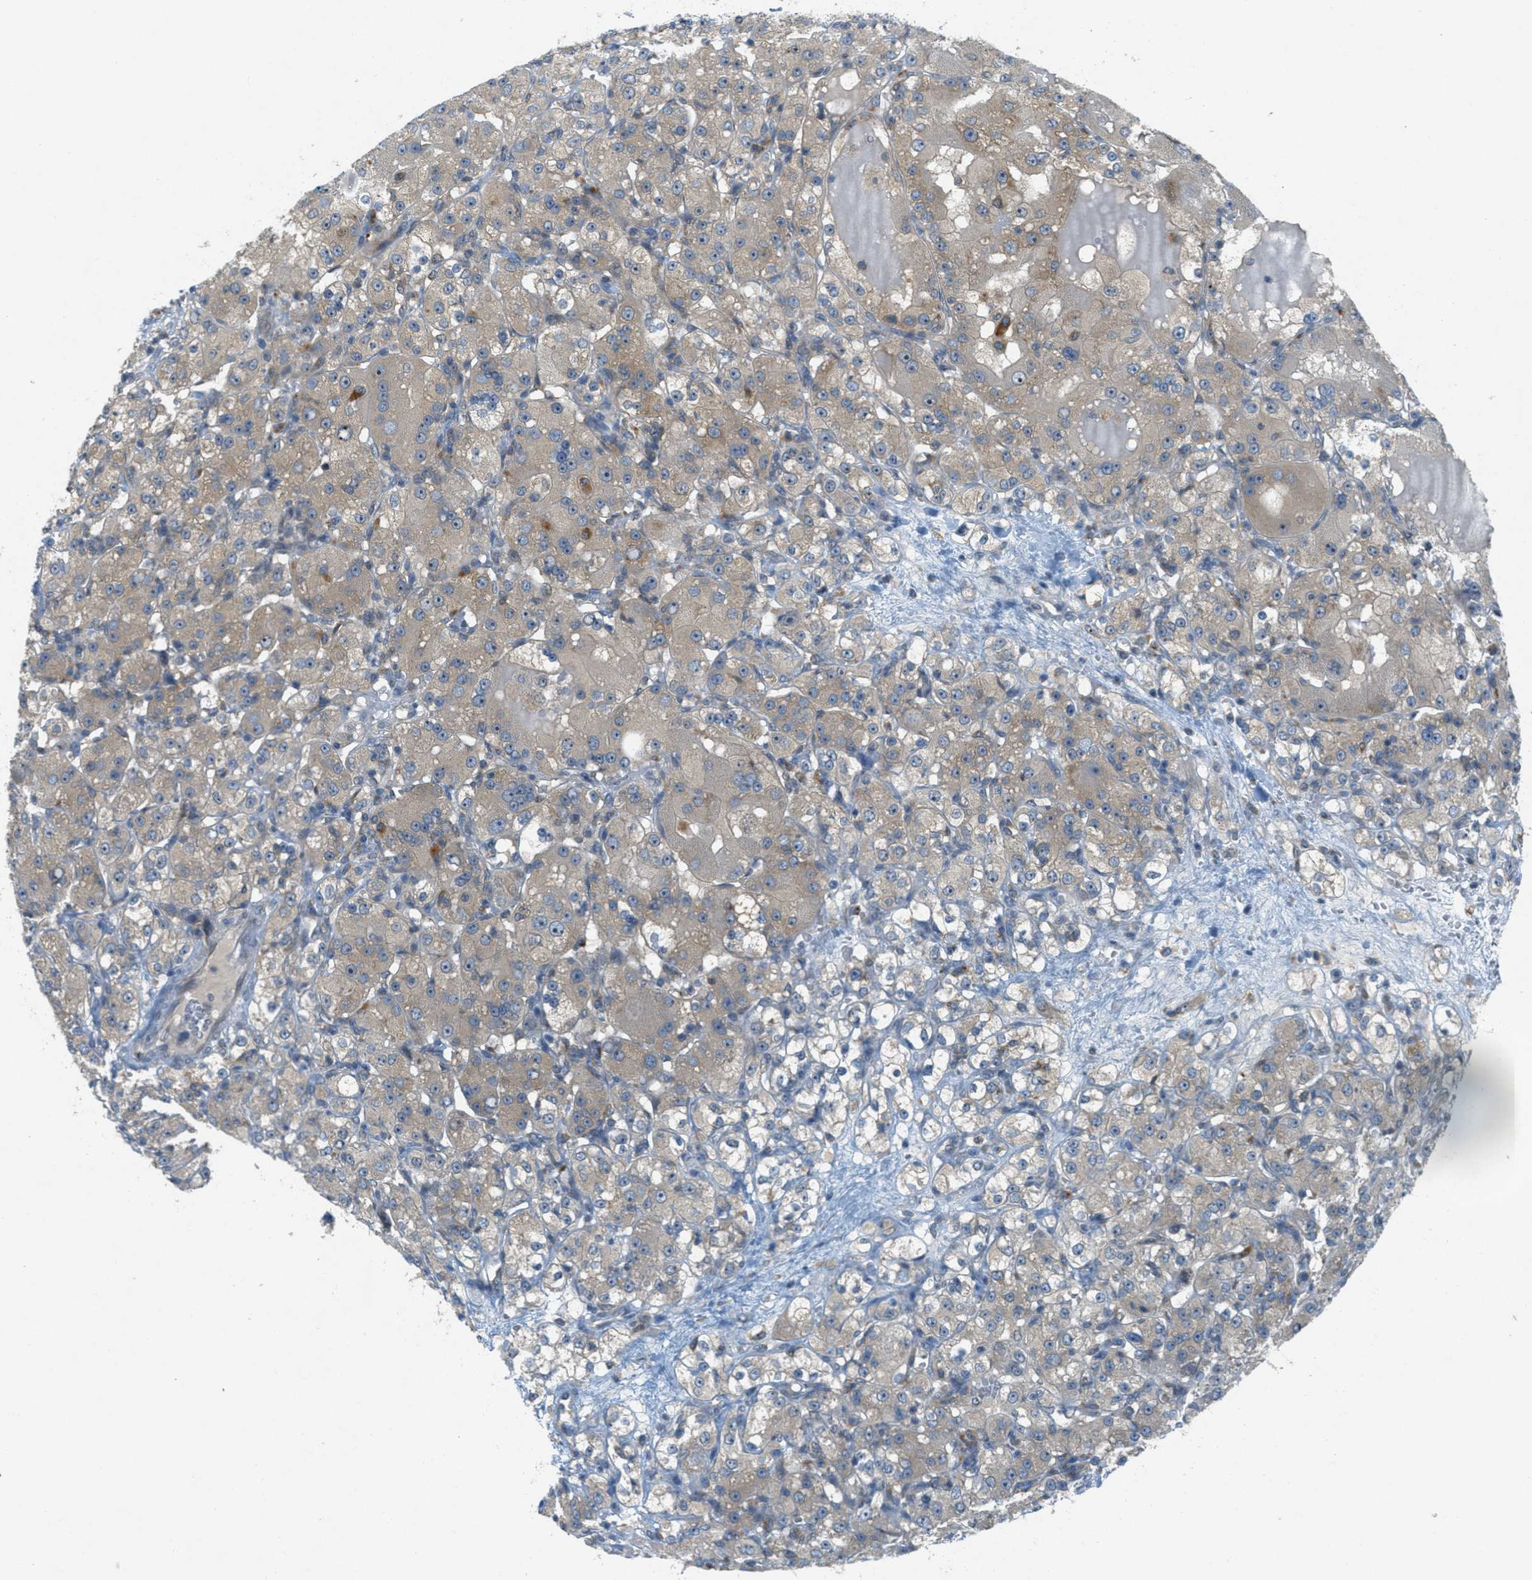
{"staining": {"intensity": "weak", "quantity": ">75%", "location": "cytoplasmic/membranous,nuclear"}, "tissue": "renal cancer", "cell_type": "Tumor cells", "image_type": "cancer", "snomed": [{"axis": "morphology", "description": "Normal tissue, NOS"}, {"axis": "morphology", "description": "Adenocarcinoma, NOS"}, {"axis": "topography", "description": "Kidney"}], "caption": "An immunohistochemistry (IHC) image of neoplastic tissue is shown. Protein staining in brown highlights weak cytoplasmic/membranous and nuclear positivity in renal cancer (adenocarcinoma) within tumor cells.", "gene": "SIGMAR1", "patient": {"sex": "male", "age": 61}}